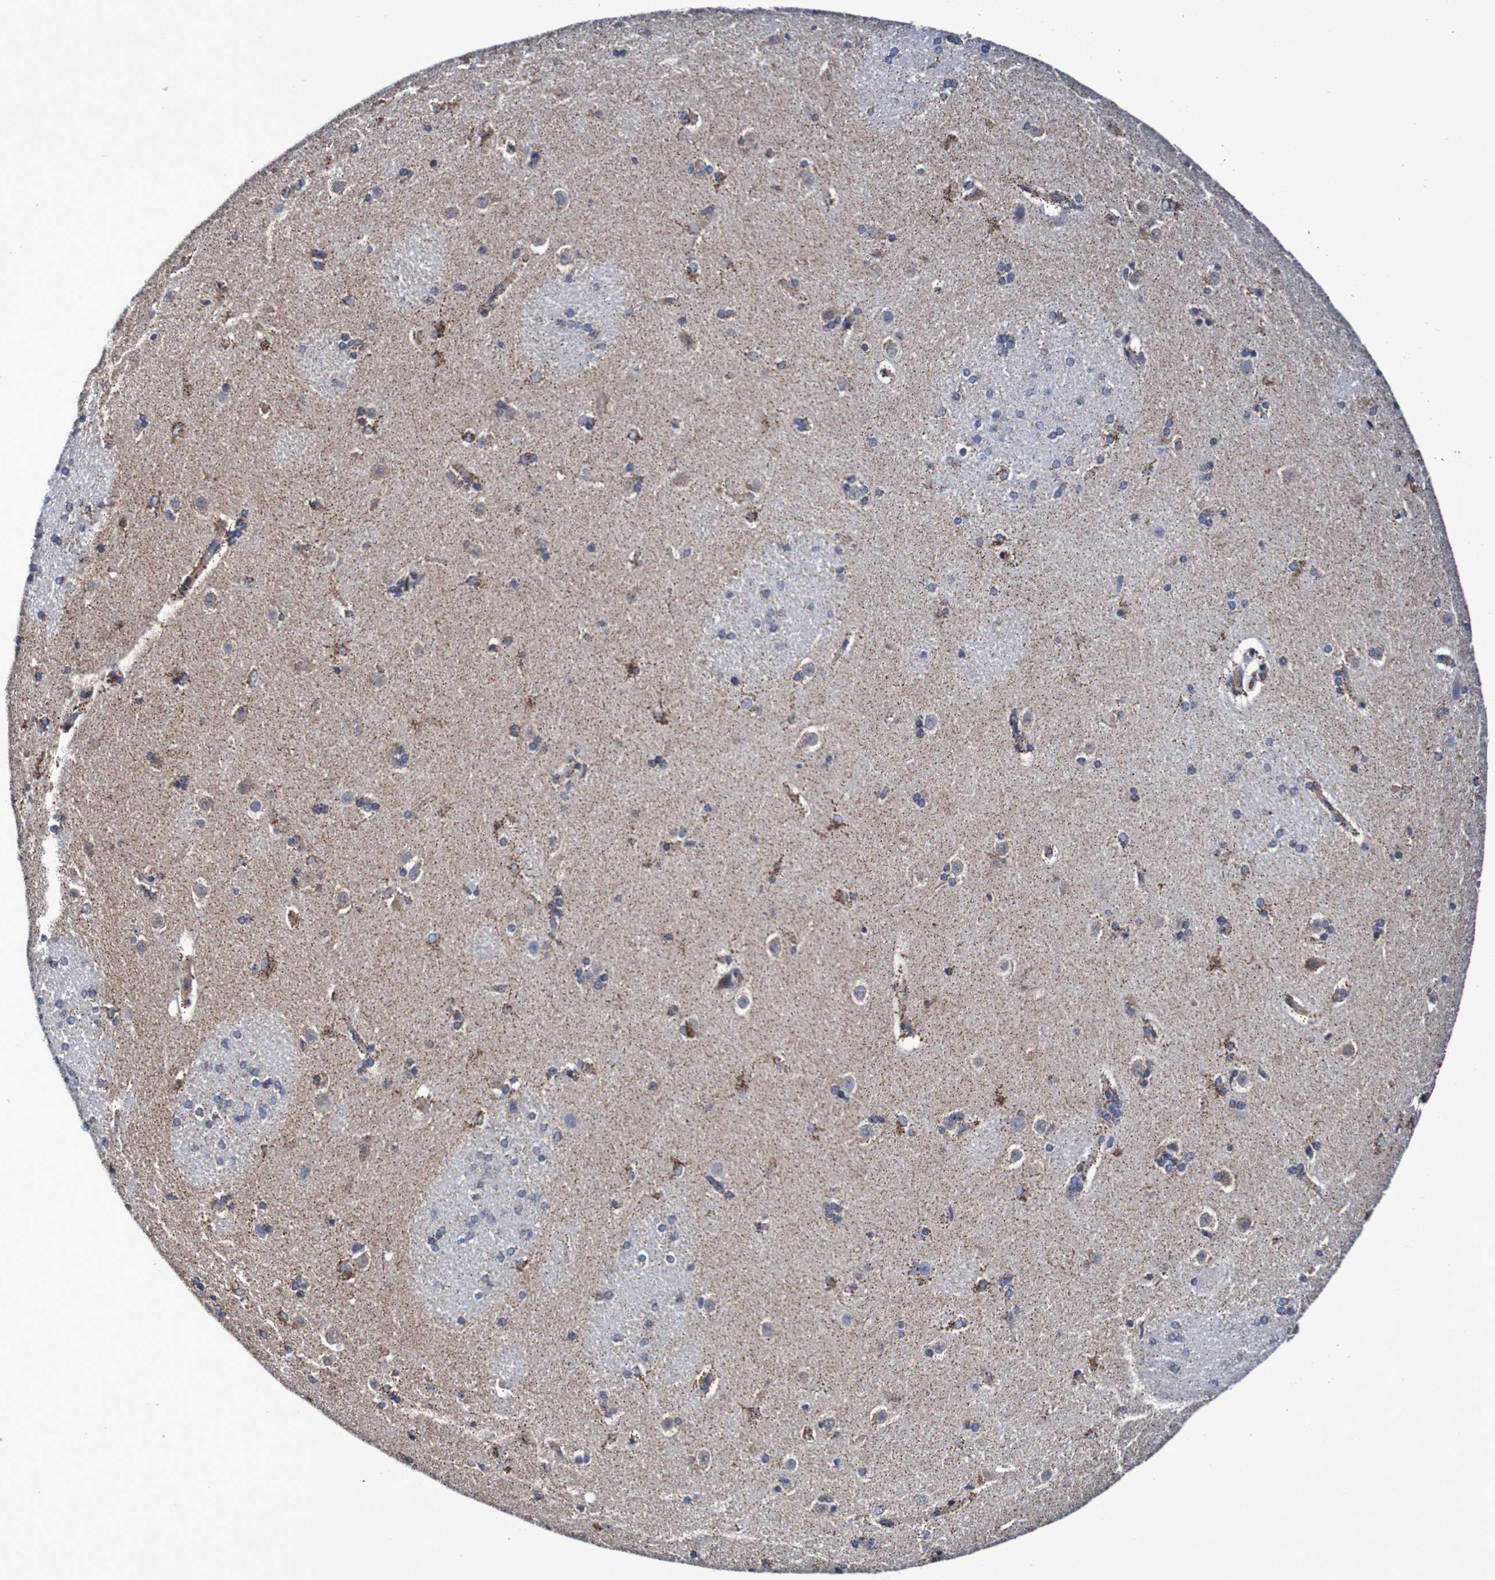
{"staining": {"intensity": "moderate", "quantity": "<25%", "location": "cytoplasmic/membranous"}, "tissue": "caudate", "cell_type": "Glial cells", "image_type": "normal", "snomed": [{"axis": "morphology", "description": "Normal tissue, NOS"}, {"axis": "topography", "description": "Lateral ventricle wall"}], "caption": "IHC photomicrograph of normal caudate stained for a protein (brown), which displays low levels of moderate cytoplasmic/membranous positivity in about <25% of glial cells.", "gene": "WNT4", "patient": {"sex": "female", "age": 19}}